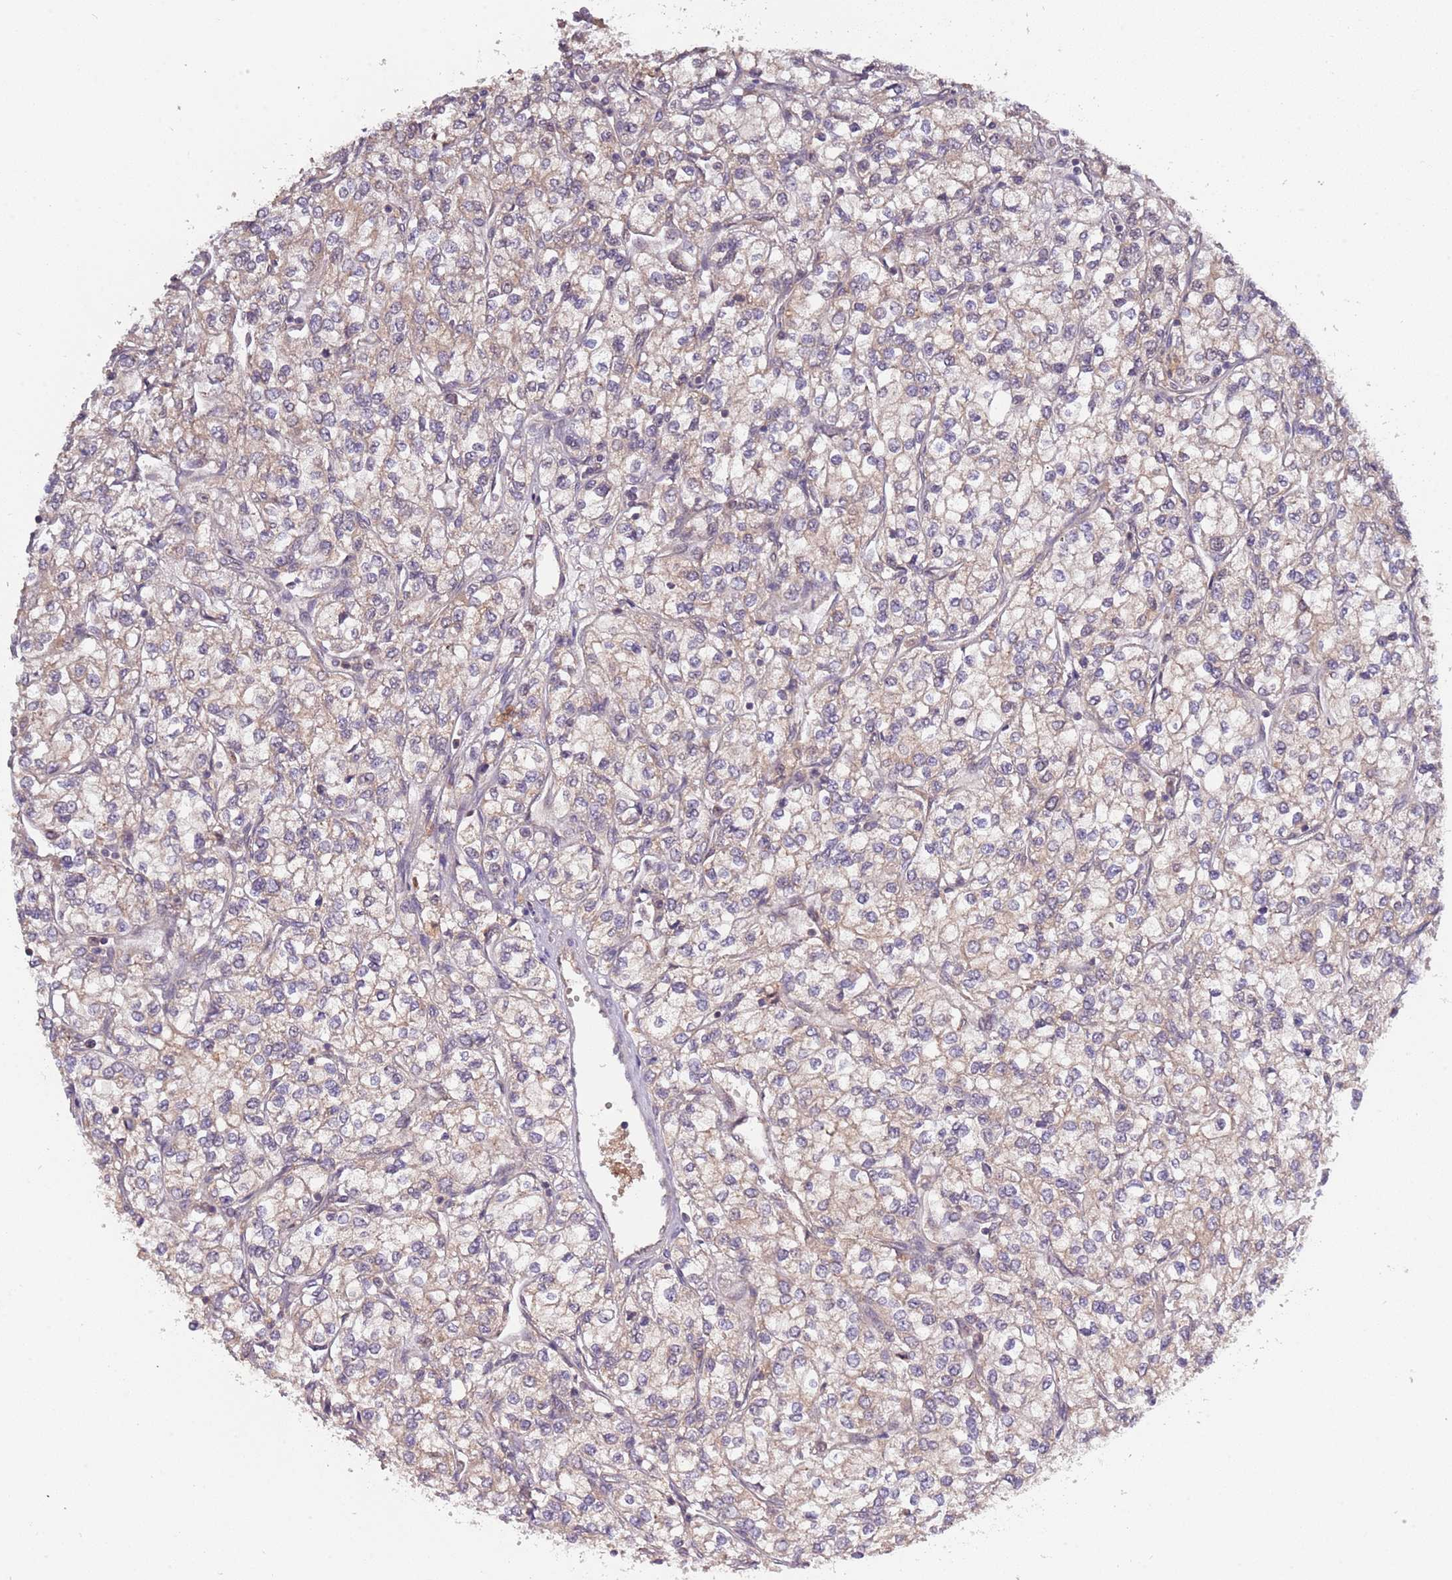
{"staining": {"intensity": "weak", "quantity": "<25%", "location": "cytoplasmic/membranous"}, "tissue": "renal cancer", "cell_type": "Tumor cells", "image_type": "cancer", "snomed": [{"axis": "morphology", "description": "Adenocarcinoma, NOS"}, {"axis": "topography", "description": "Kidney"}], "caption": "IHC micrograph of renal cancer (adenocarcinoma) stained for a protein (brown), which displays no positivity in tumor cells.", "gene": "USP32", "patient": {"sex": "male", "age": 80}}